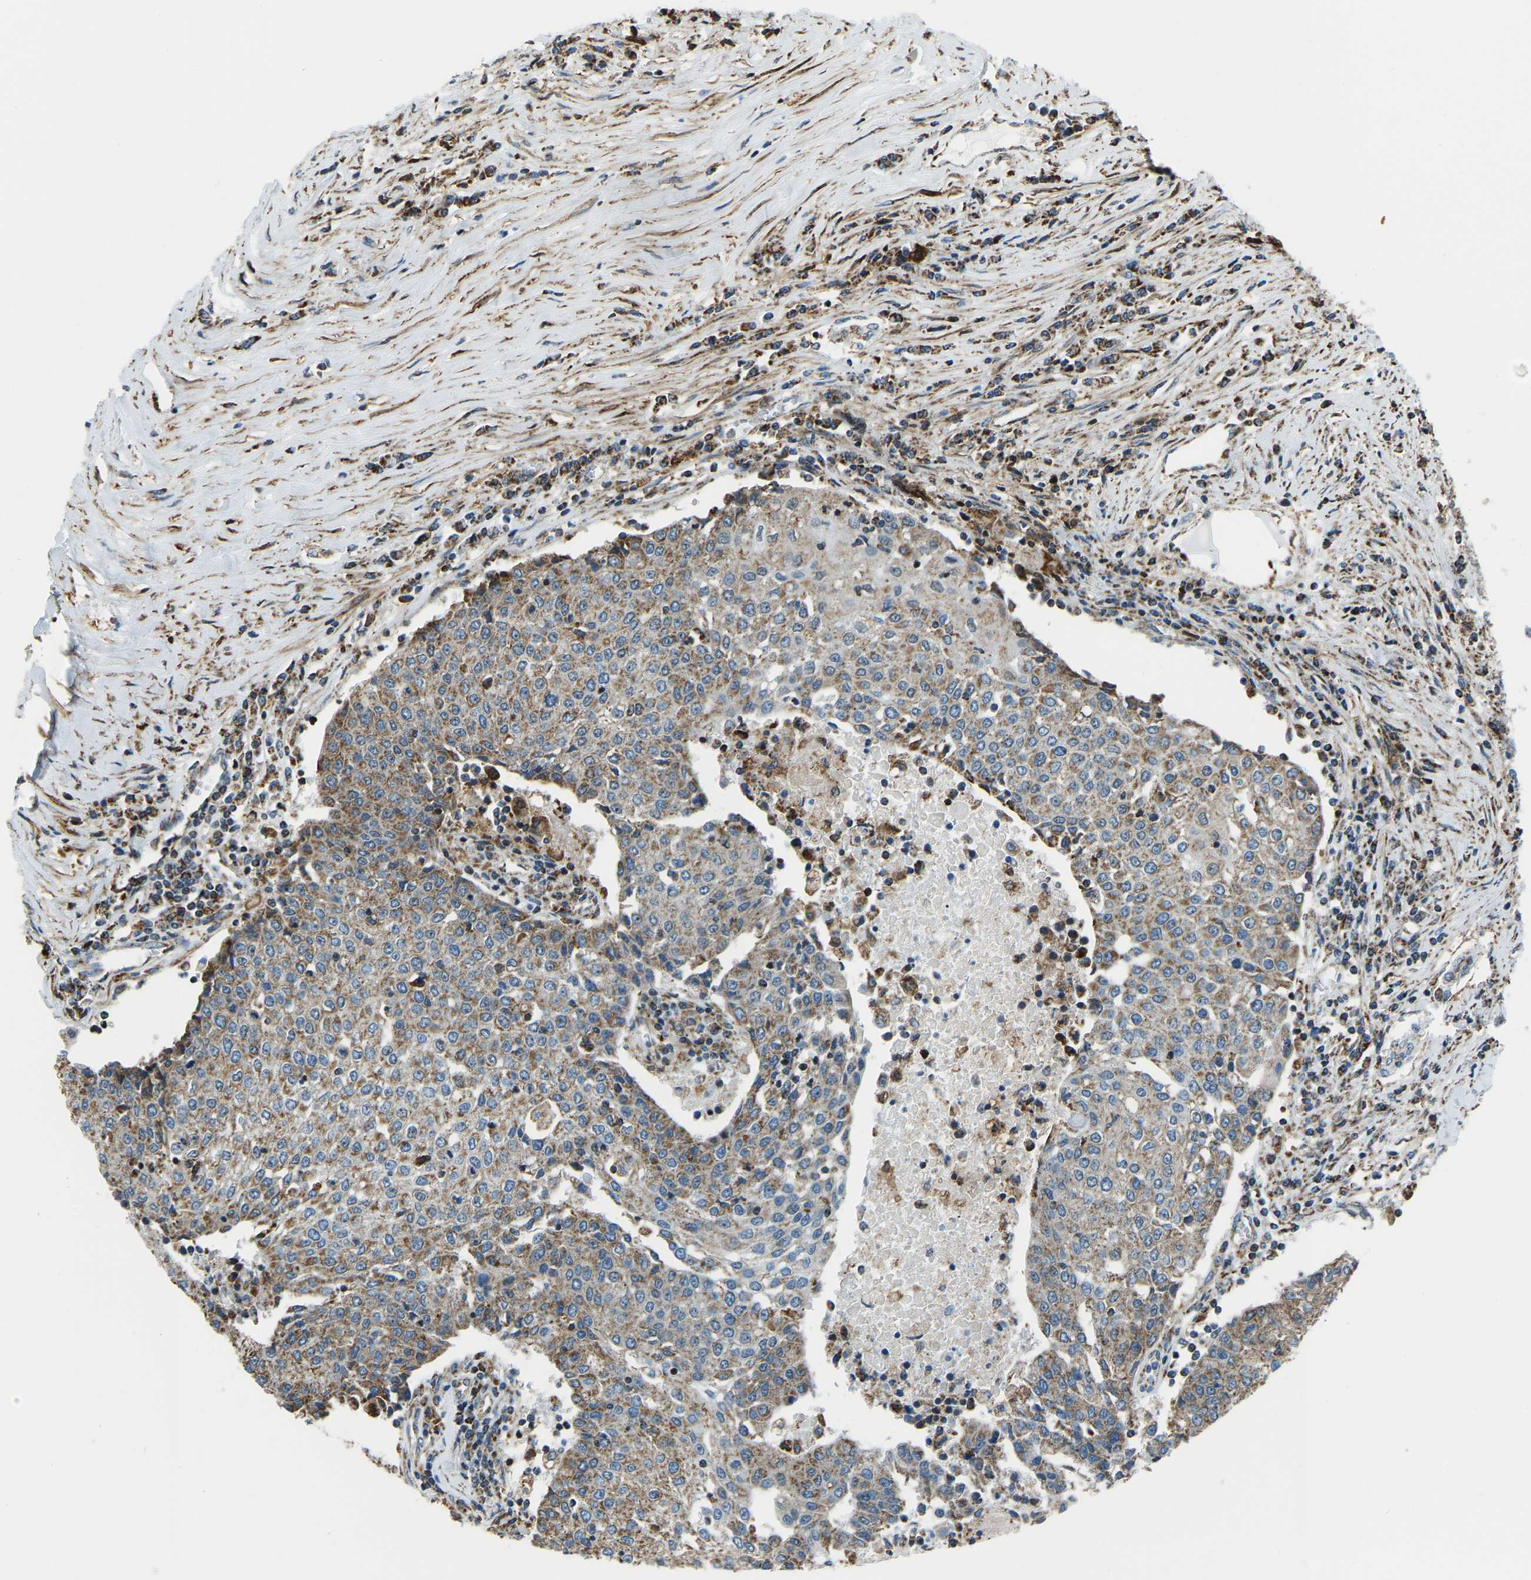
{"staining": {"intensity": "moderate", "quantity": ">75%", "location": "cytoplasmic/membranous"}, "tissue": "urothelial cancer", "cell_type": "Tumor cells", "image_type": "cancer", "snomed": [{"axis": "morphology", "description": "Urothelial carcinoma, High grade"}, {"axis": "topography", "description": "Urinary bladder"}], "caption": "Immunohistochemistry (IHC) (DAB (3,3'-diaminobenzidine)) staining of human urothelial cancer displays moderate cytoplasmic/membranous protein expression in about >75% of tumor cells.", "gene": "RBM33", "patient": {"sex": "female", "age": 85}}